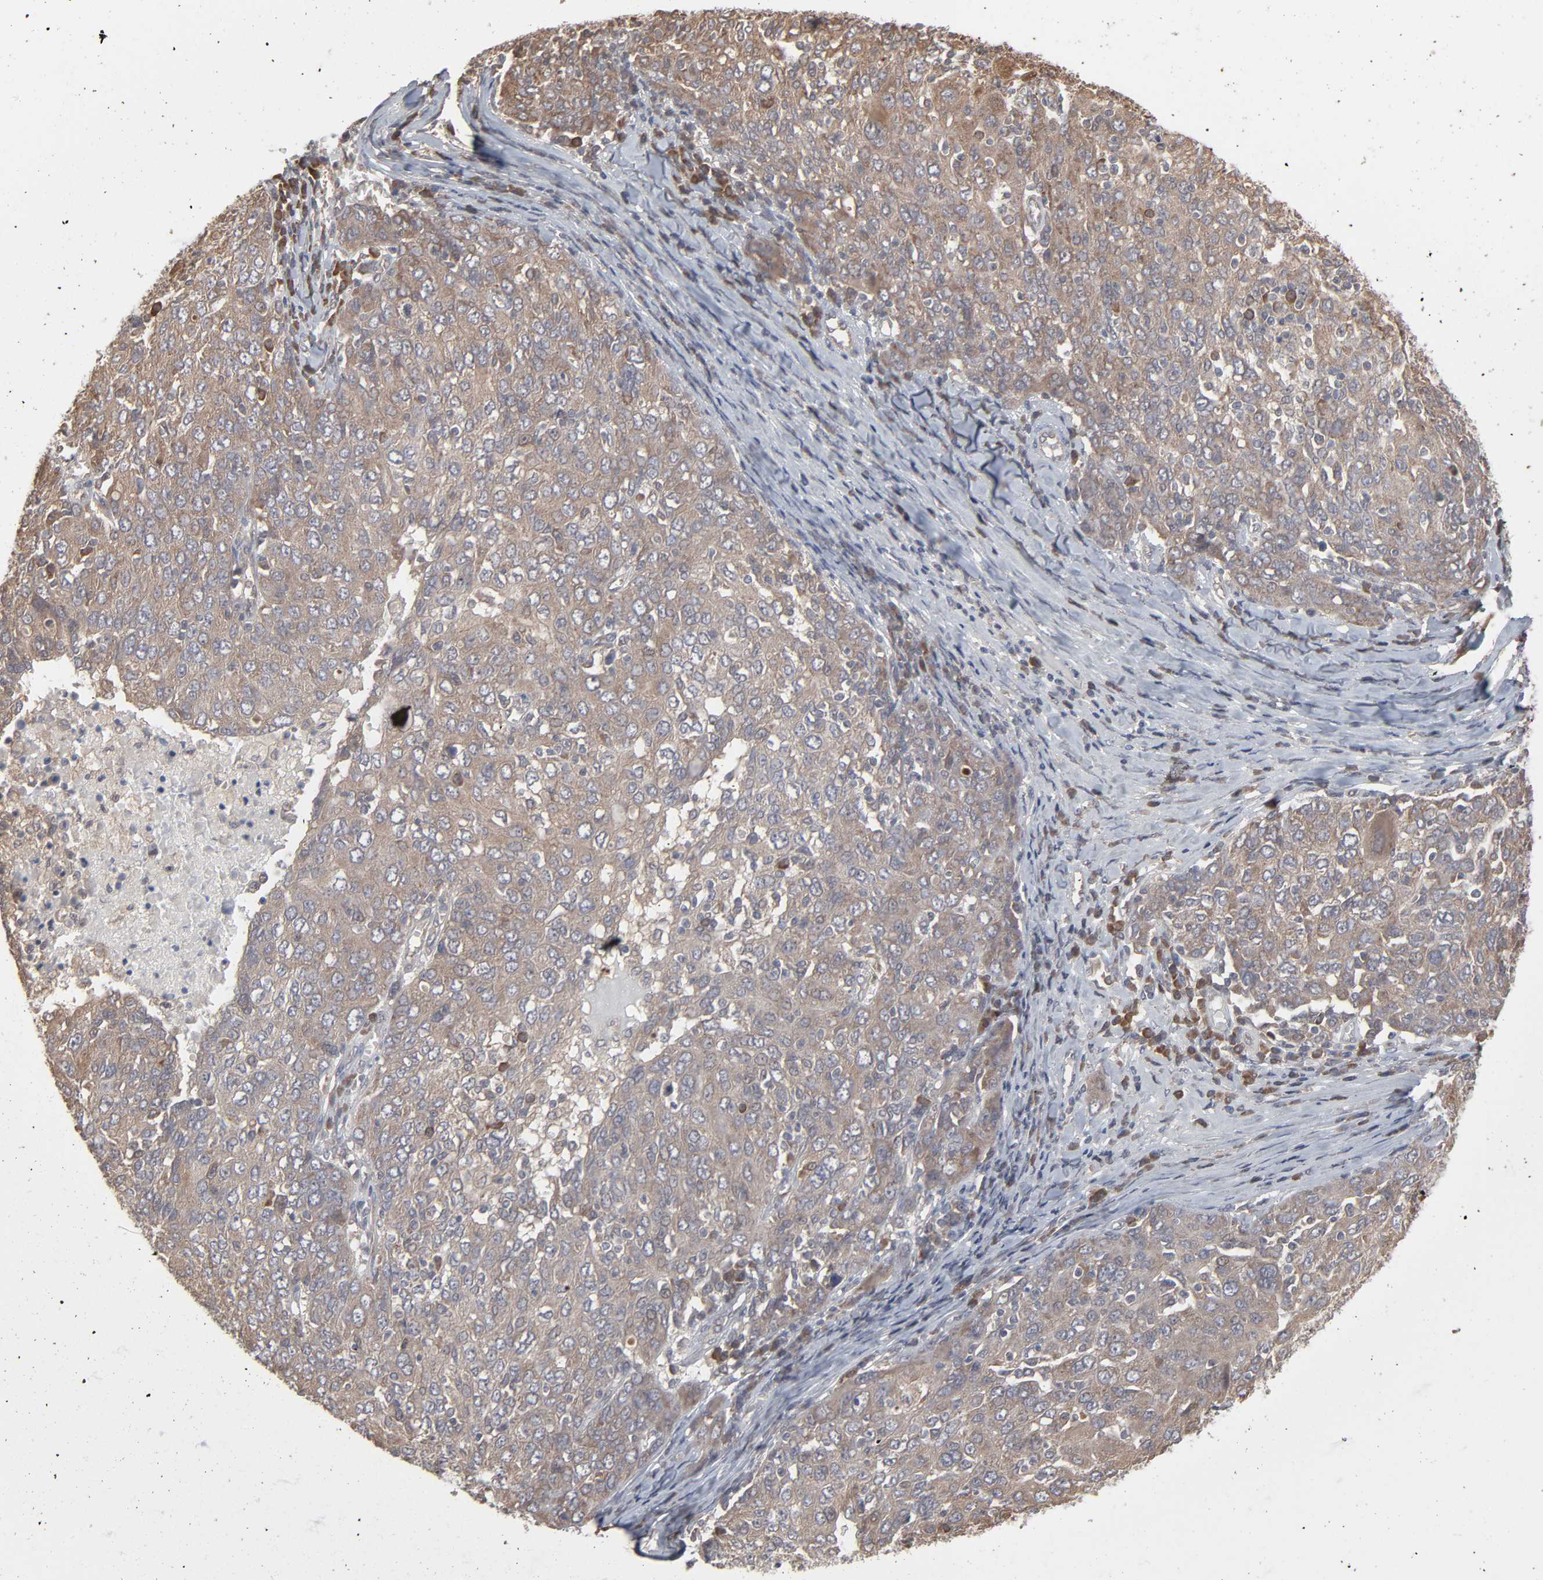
{"staining": {"intensity": "weak", "quantity": ">75%", "location": "cytoplasmic/membranous"}, "tissue": "ovarian cancer", "cell_type": "Tumor cells", "image_type": "cancer", "snomed": [{"axis": "morphology", "description": "Carcinoma, endometroid"}, {"axis": "topography", "description": "Ovary"}], "caption": "This is a photomicrograph of immunohistochemistry staining of ovarian cancer, which shows weak expression in the cytoplasmic/membranous of tumor cells.", "gene": "SCFD1", "patient": {"sex": "female", "age": 50}}